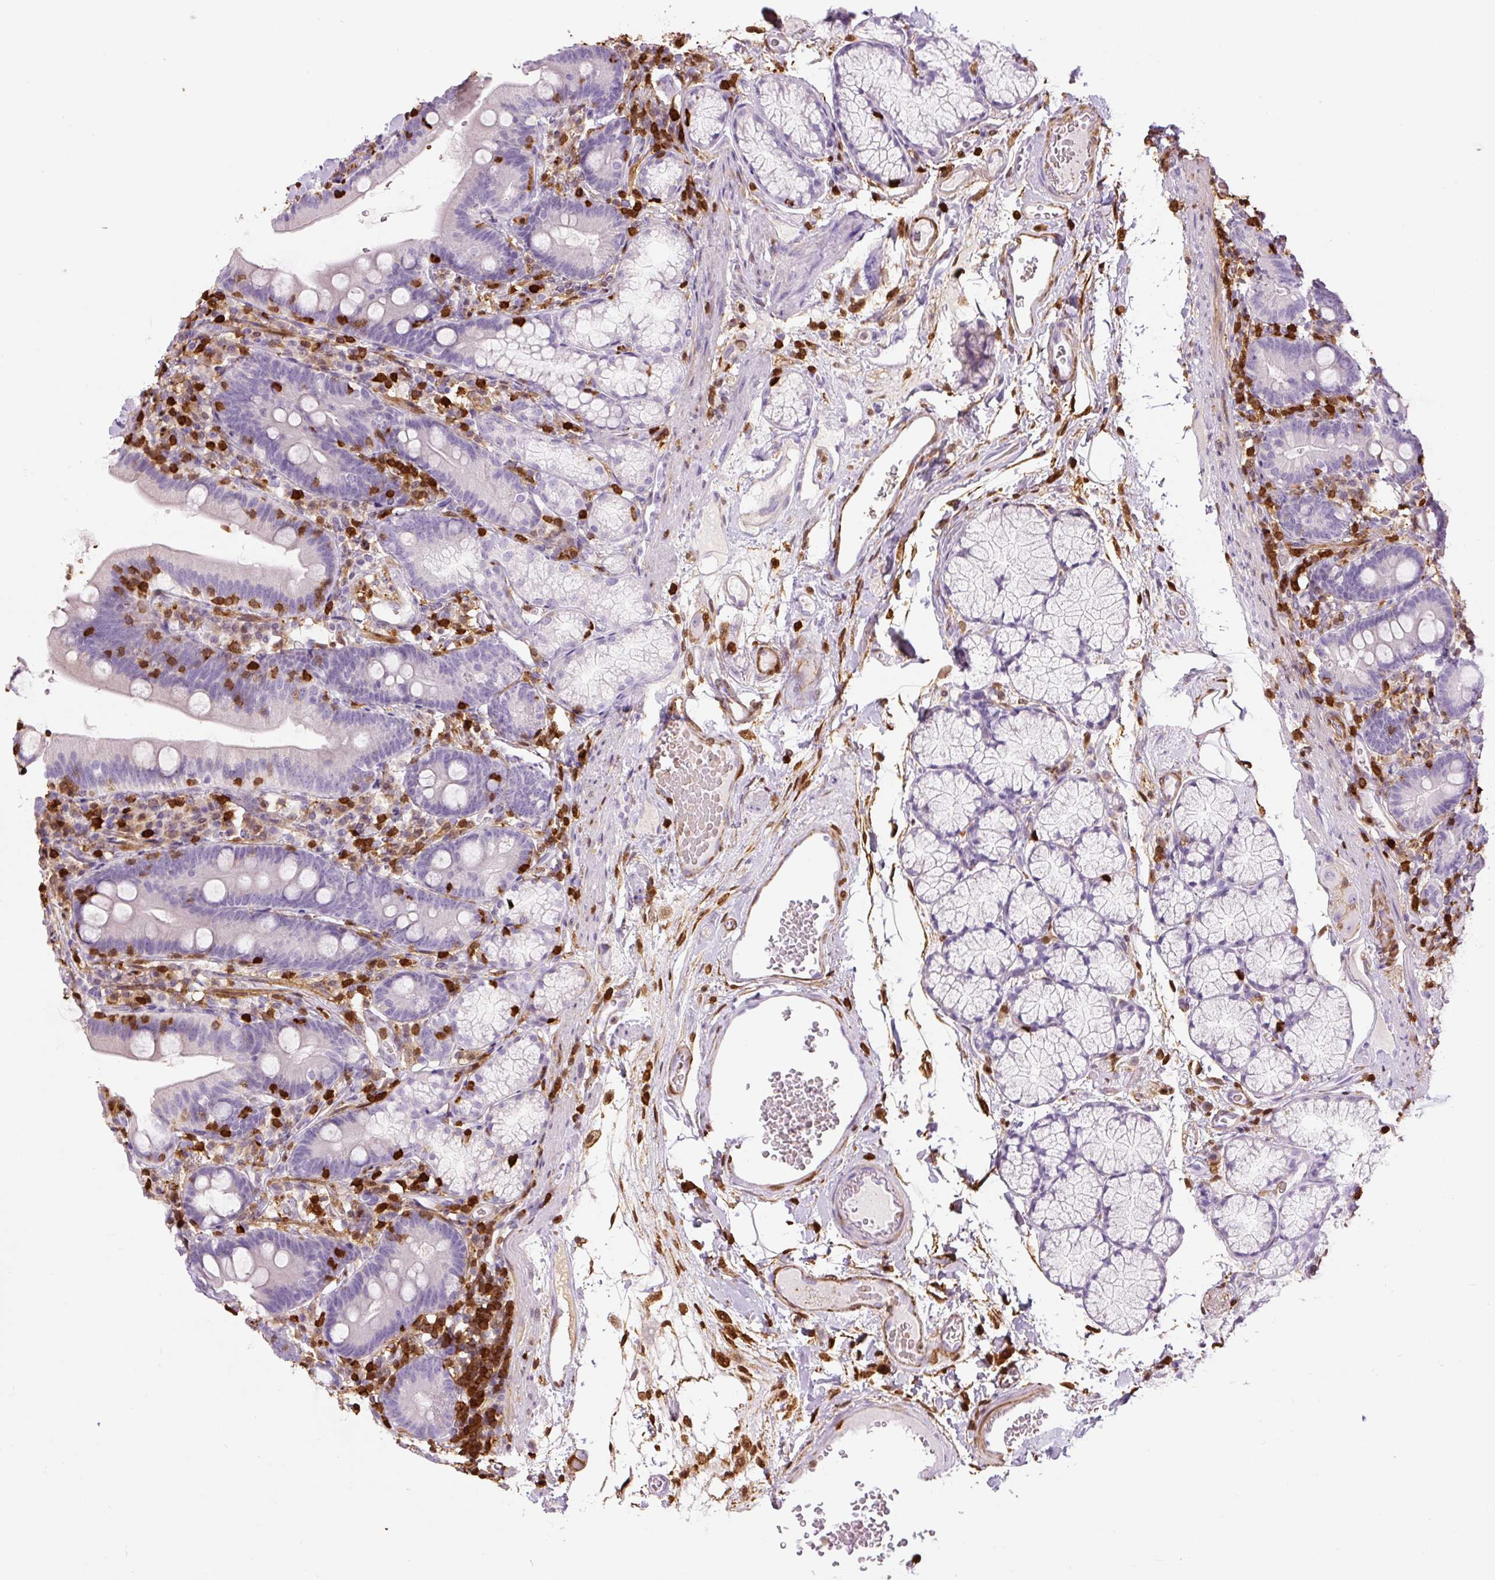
{"staining": {"intensity": "negative", "quantity": "none", "location": "none"}, "tissue": "duodenum", "cell_type": "Glandular cells", "image_type": "normal", "snomed": [{"axis": "morphology", "description": "Normal tissue, NOS"}, {"axis": "topography", "description": "Duodenum"}], "caption": "An IHC image of normal duodenum is shown. There is no staining in glandular cells of duodenum.", "gene": "S100A4", "patient": {"sex": "female", "age": 67}}